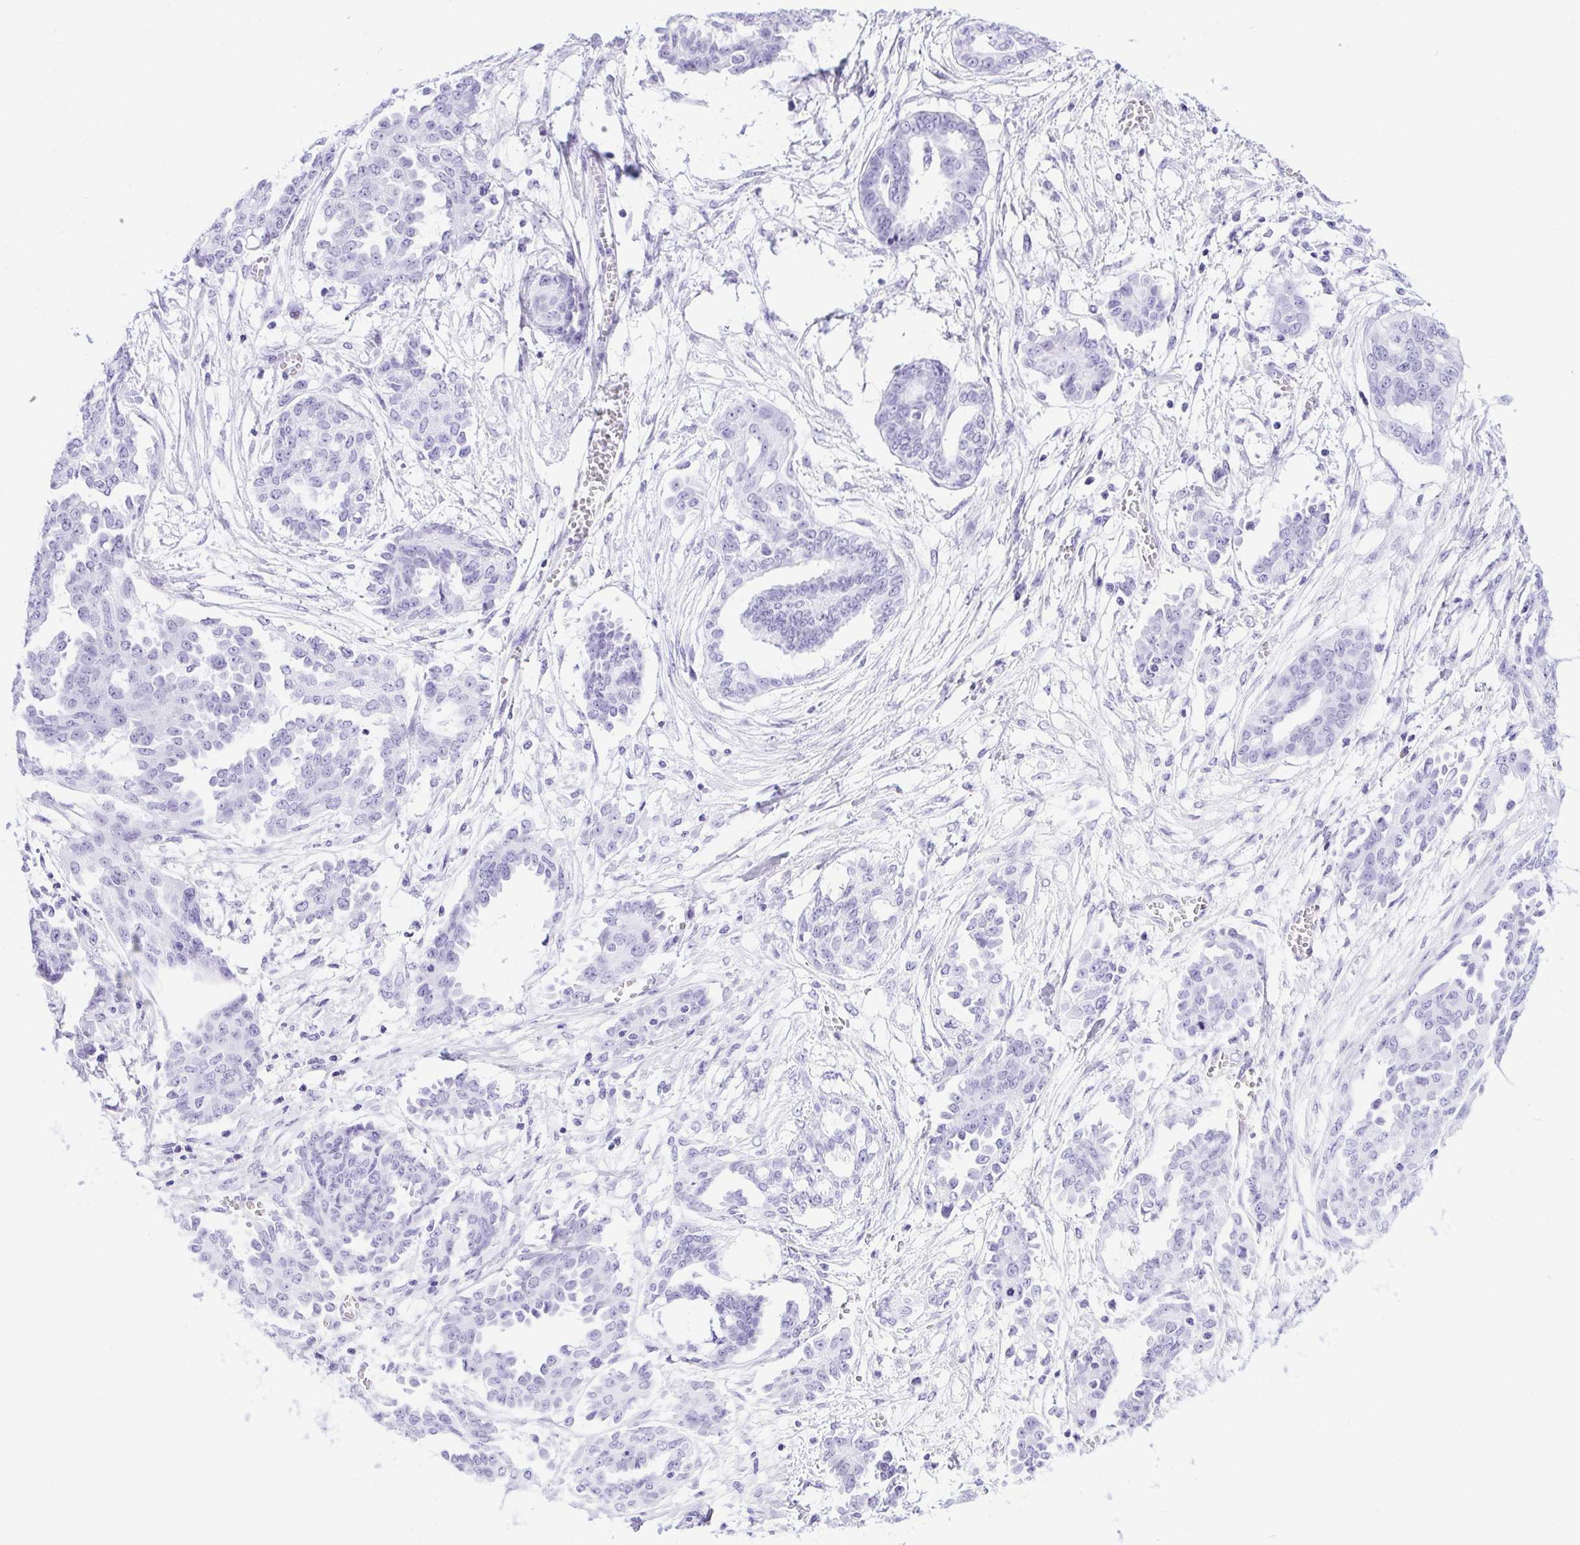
{"staining": {"intensity": "negative", "quantity": "none", "location": "none"}, "tissue": "ovarian cancer", "cell_type": "Tumor cells", "image_type": "cancer", "snomed": [{"axis": "morphology", "description": "Cystadenocarcinoma, serous, NOS"}, {"axis": "topography", "description": "Ovary"}], "caption": "Tumor cells show no significant protein expression in ovarian serous cystadenocarcinoma. (DAB immunohistochemistry with hematoxylin counter stain).", "gene": "DDX17", "patient": {"sex": "female", "age": 71}}